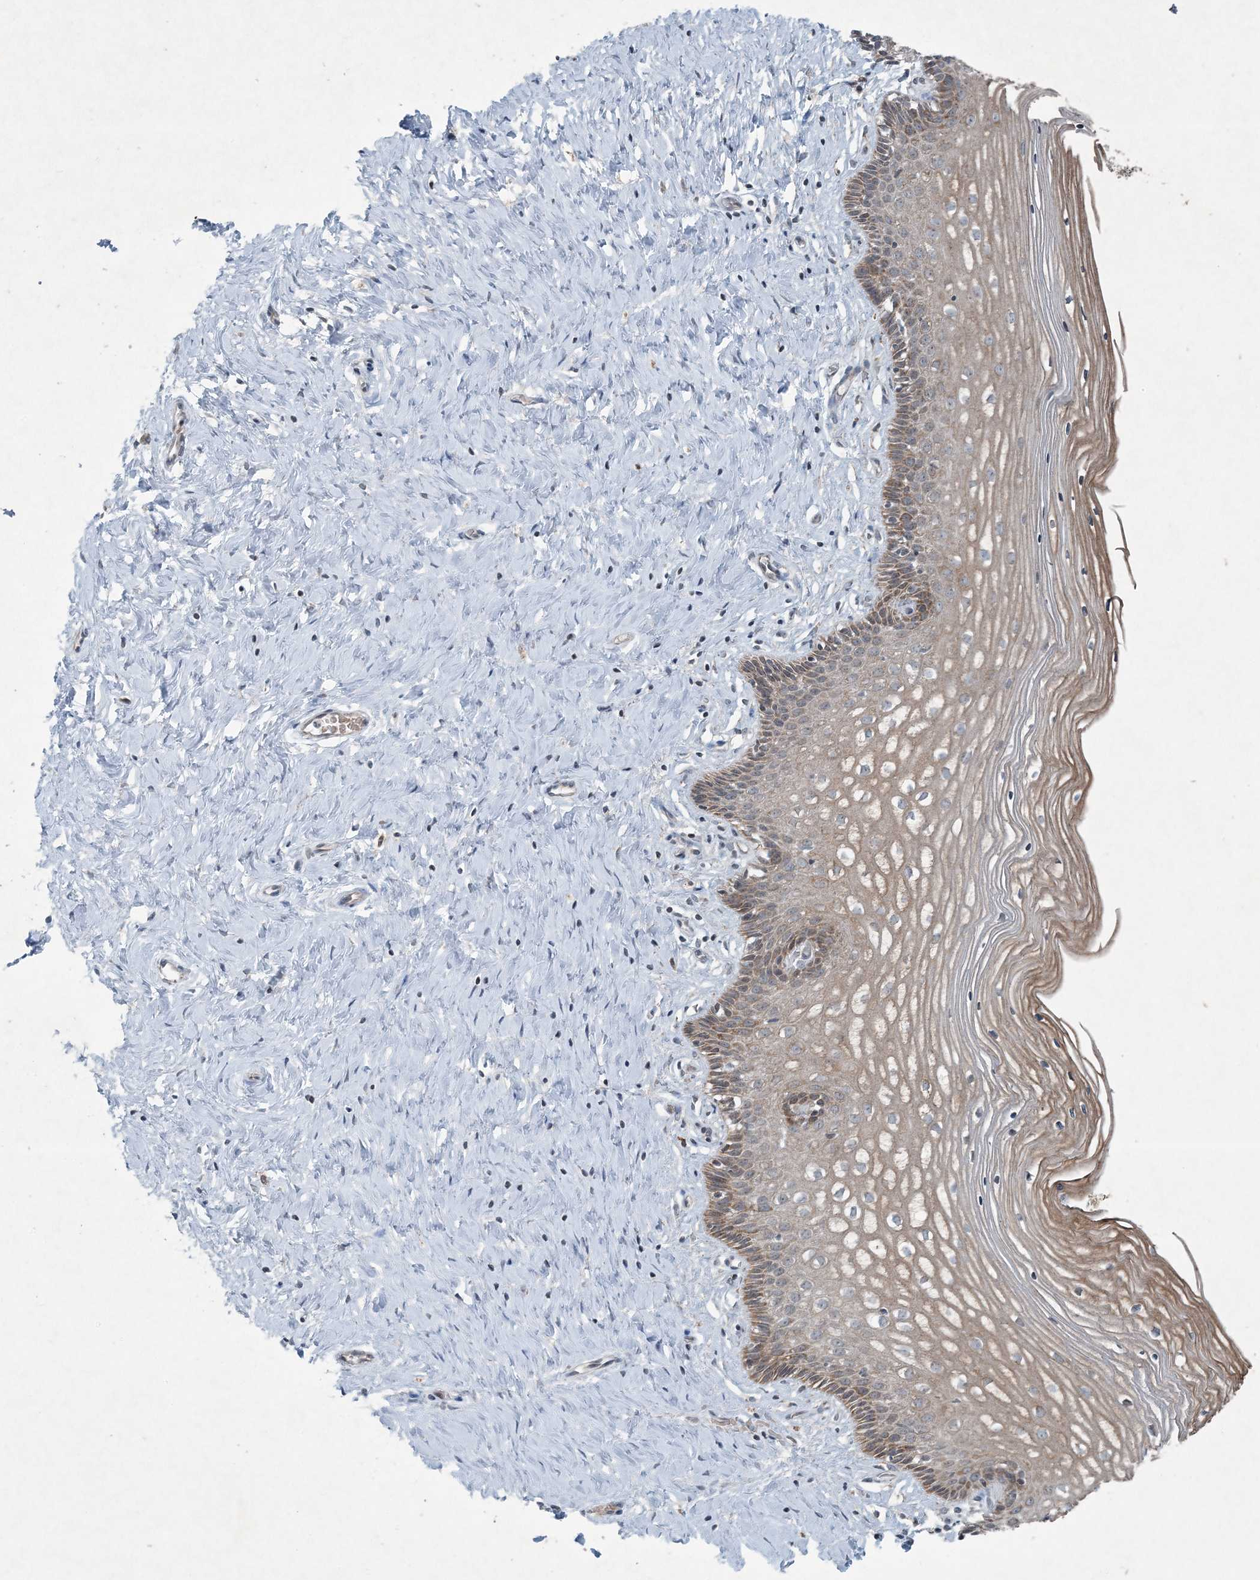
{"staining": {"intensity": "strong", "quantity": ">75%", "location": "cytoplasmic/membranous"}, "tissue": "cervix", "cell_type": "Glandular cells", "image_type": "normal", "snomed": [{"axis": "morphology", "description": "Normal tissue, NOS"}, {"axis": "topography", "description": "Cervix"}], "caption": "Protein expression by IHC shows strong cytoplasmic/membranous positivity in about >75% of glandular cells in benign cervix. Immunohistochemistry (ihc) stains the protein of interest in brown and the nuclei are stained blue.", "gene": "PC", "patient": {"sex": "female", "age": 33}}